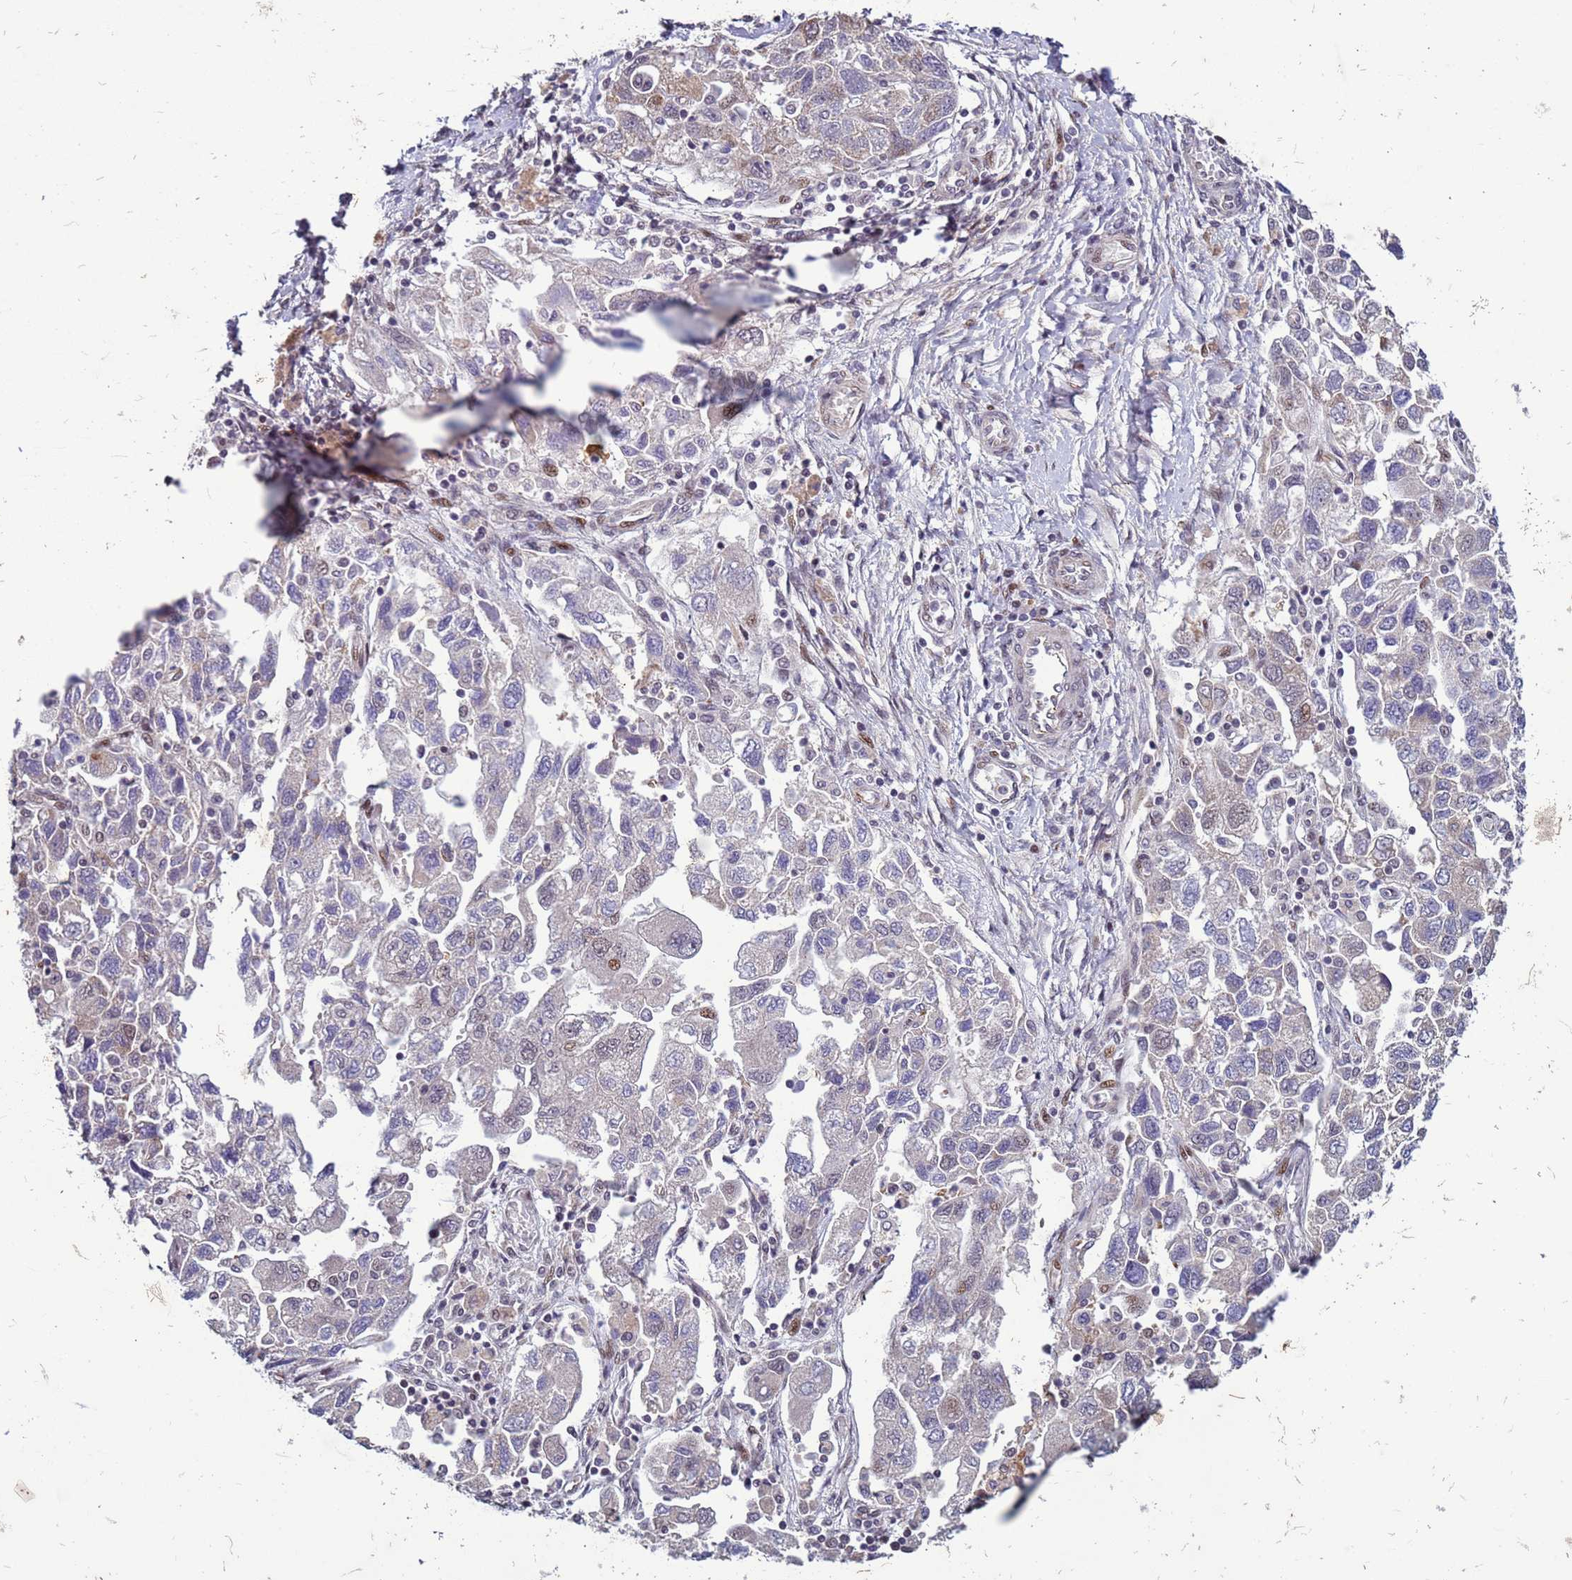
{"staining": {"intensity": "negative", "quantity": "none", "location": "none"}, "tissue": "ovarian cancer", "cell_type": "Tumor cells", "image_type": "cancer", "snomed": [{"axis": "morphology", "description": "Carcinoma, NOS"}, {"axis": "morphology", "description": "Cystadenocarcinoma, serous, NOS"}, {"axis": "topography", "description": "Ovary"}], "caption": "Tumor cells are negative for brown protein staining in ovarian serous cystadenocarcinoma.", "gene": "SHC3", "patient": {"sex": "female", "age": 69}}